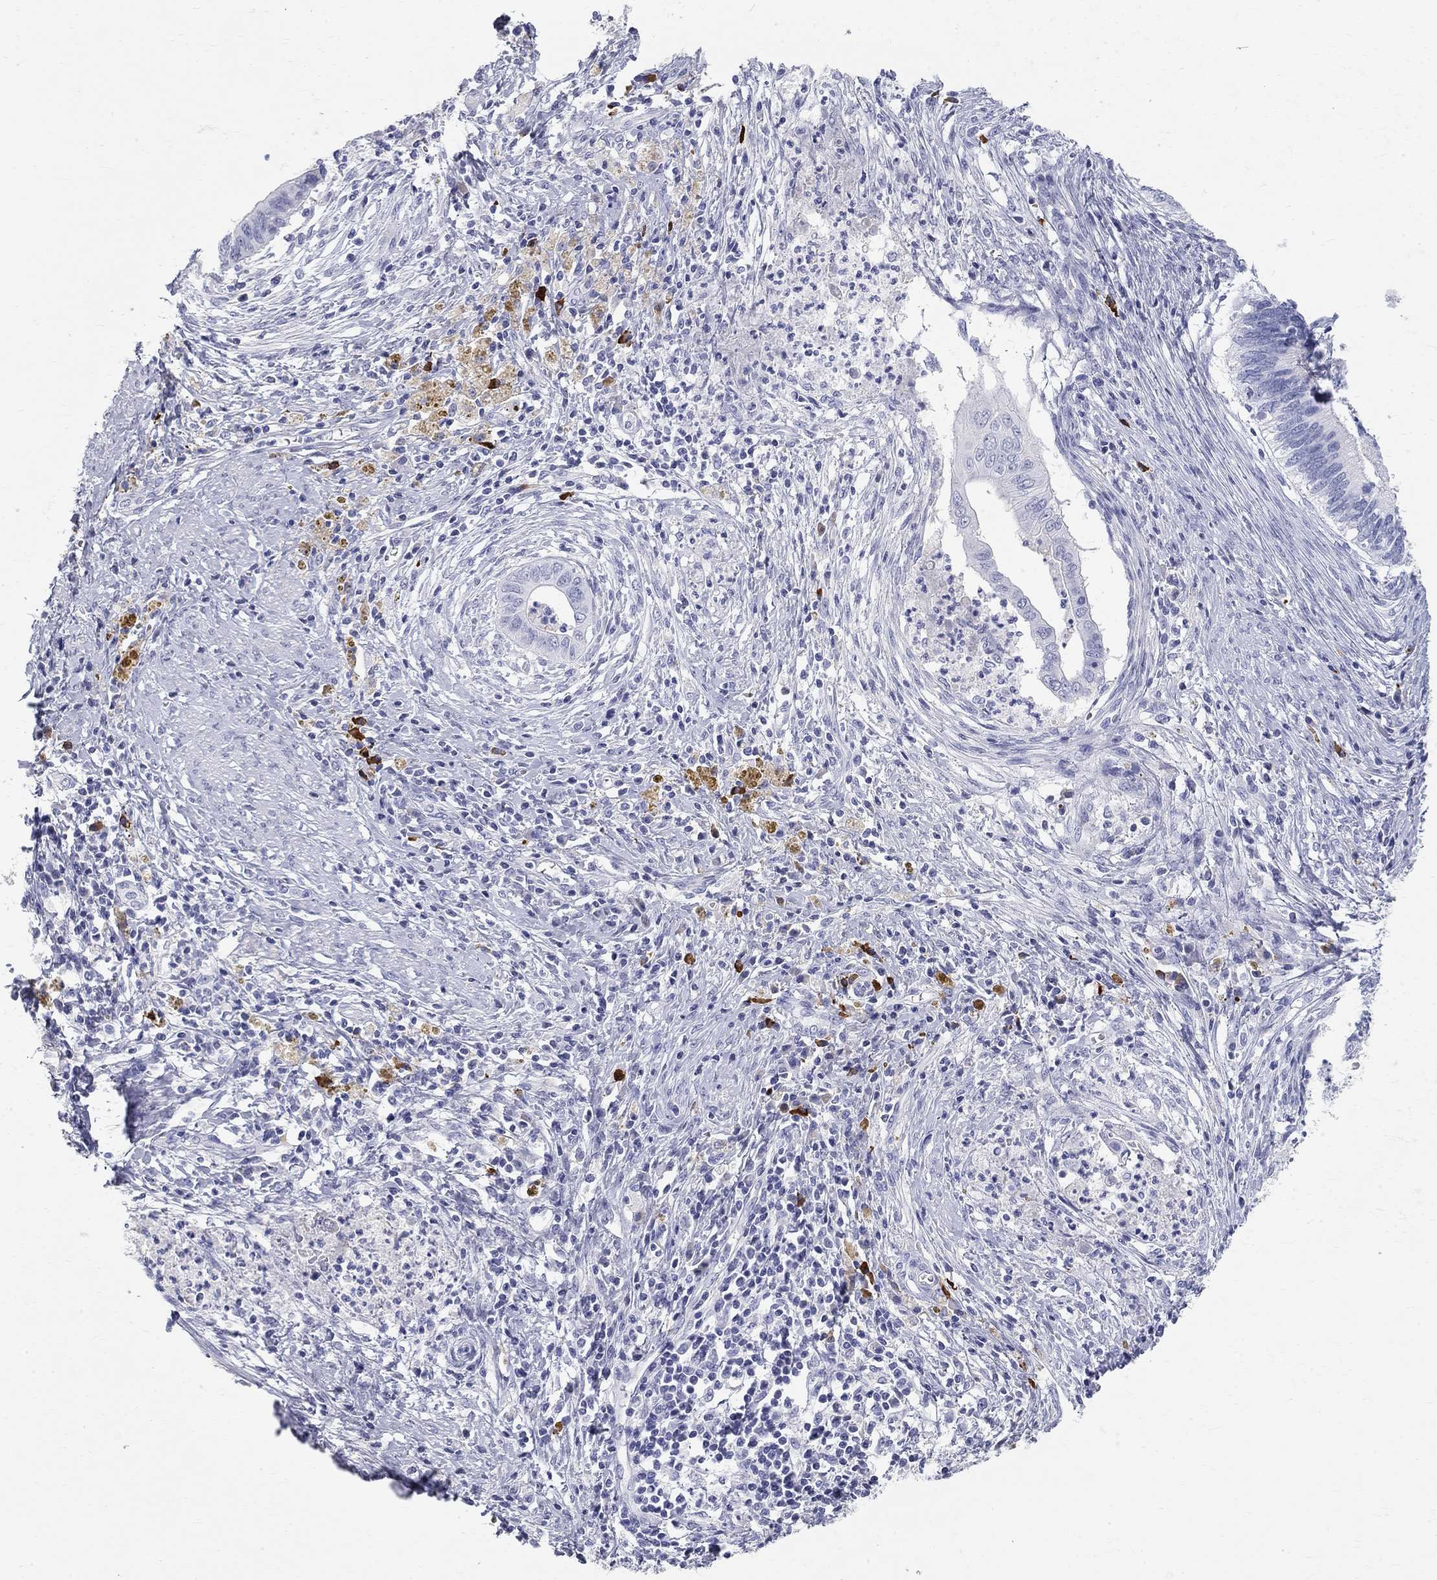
{"staining": {"intensity": "negative", "quantity": "none", "location": "none"}, "tissue": "cervical cancer", "cell_type": "Tumor cells", "image_type": "cancer", "snomed": [{"axis": "morphology", "description": "Adenocarcinoma, NOS"}, {"axis": "topography", "description": "Cervix"}], "caption": "Immunohistochemistry of cervical cancer reveals no staining in tumor cells.", "gene": "PHOX2B", "patient": {"sex": "female", "age": 42}}